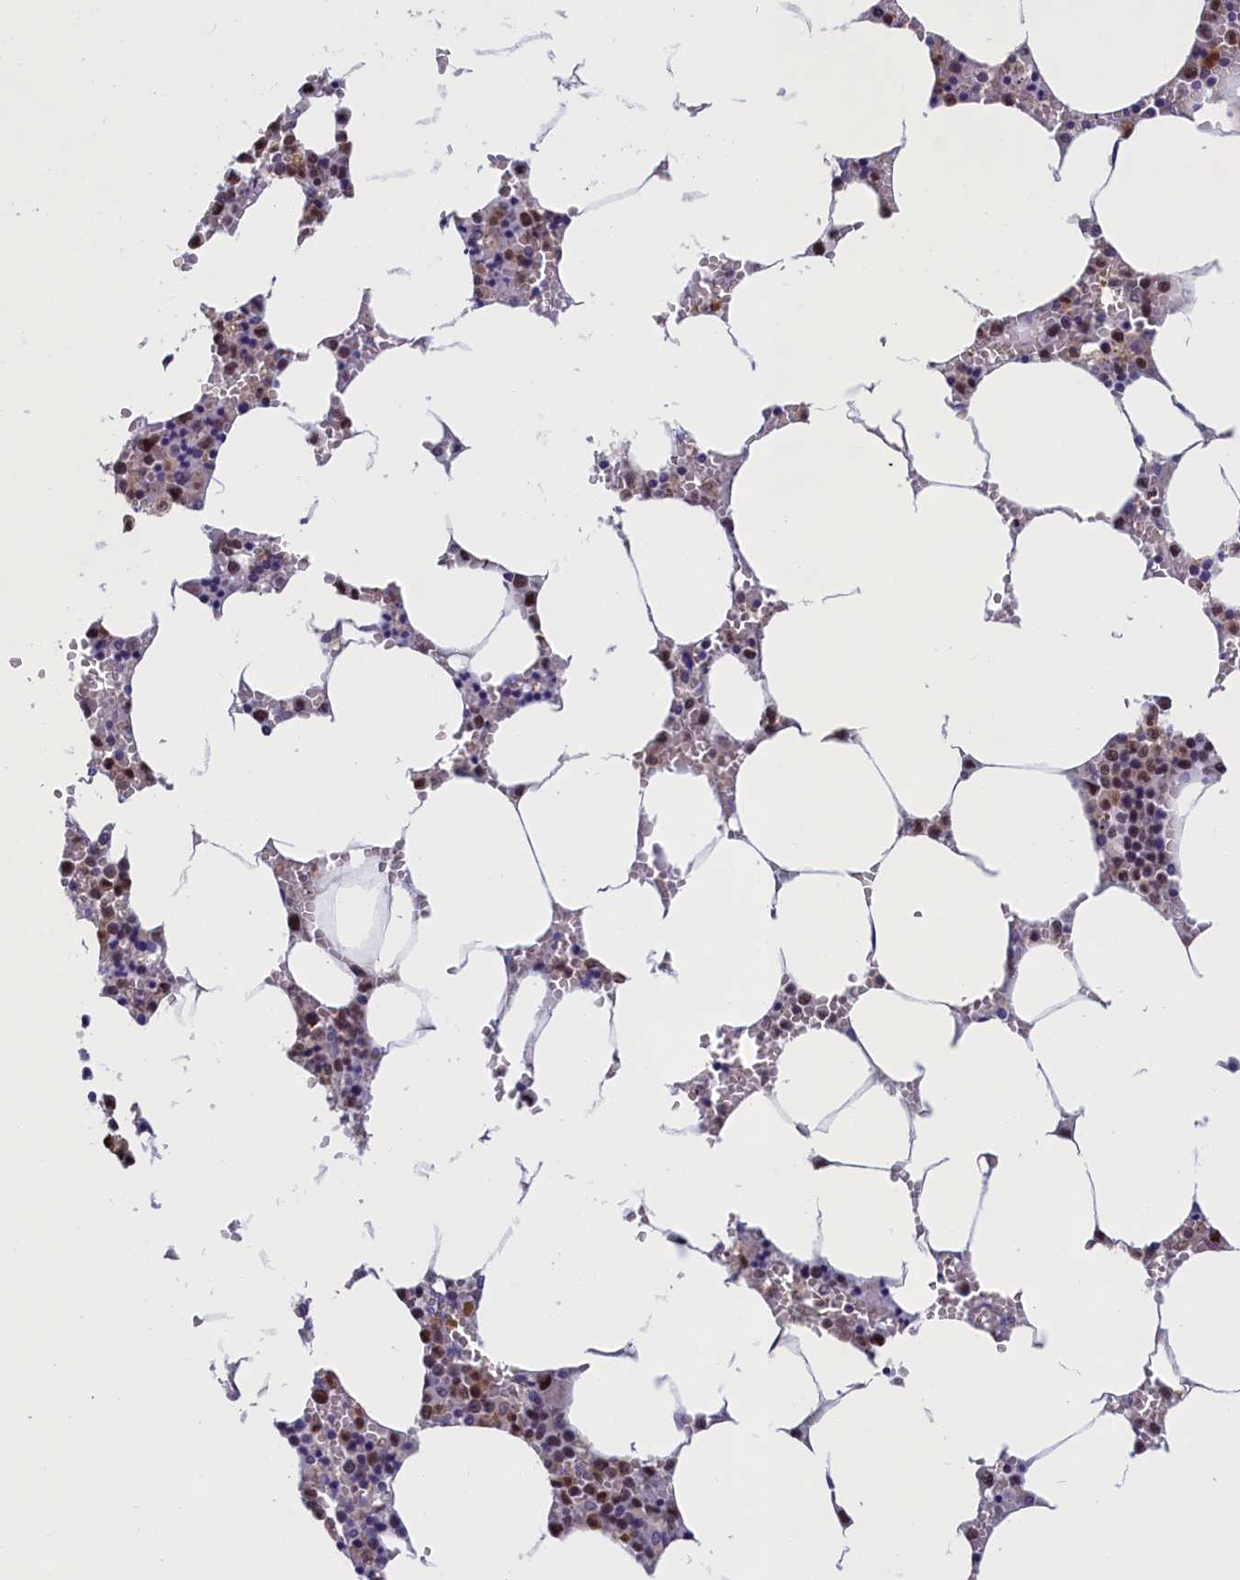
{"staining": {"intensity": "weak", "quantity": "25%-75%", "location": "nuclear"}, "tissue": "bone marrow", "cell_type": "Hematopoietic cells", "image_type": "normal", "snomed": [{"axis": "morphology", "description": "Normal tissue, NOS"}, {"axis": "topography", "description": "Bone marrow"}], "caption": "Immunohistochemistry histopathology image of unremarkable human bone marrow stained for a protein (brown), which demonstrates low levels of weak nuclear staining in about 25%-75% of hematopoietic cells.", "gene": "LIG1", "patient": {"sex": "male", "age": 70}}